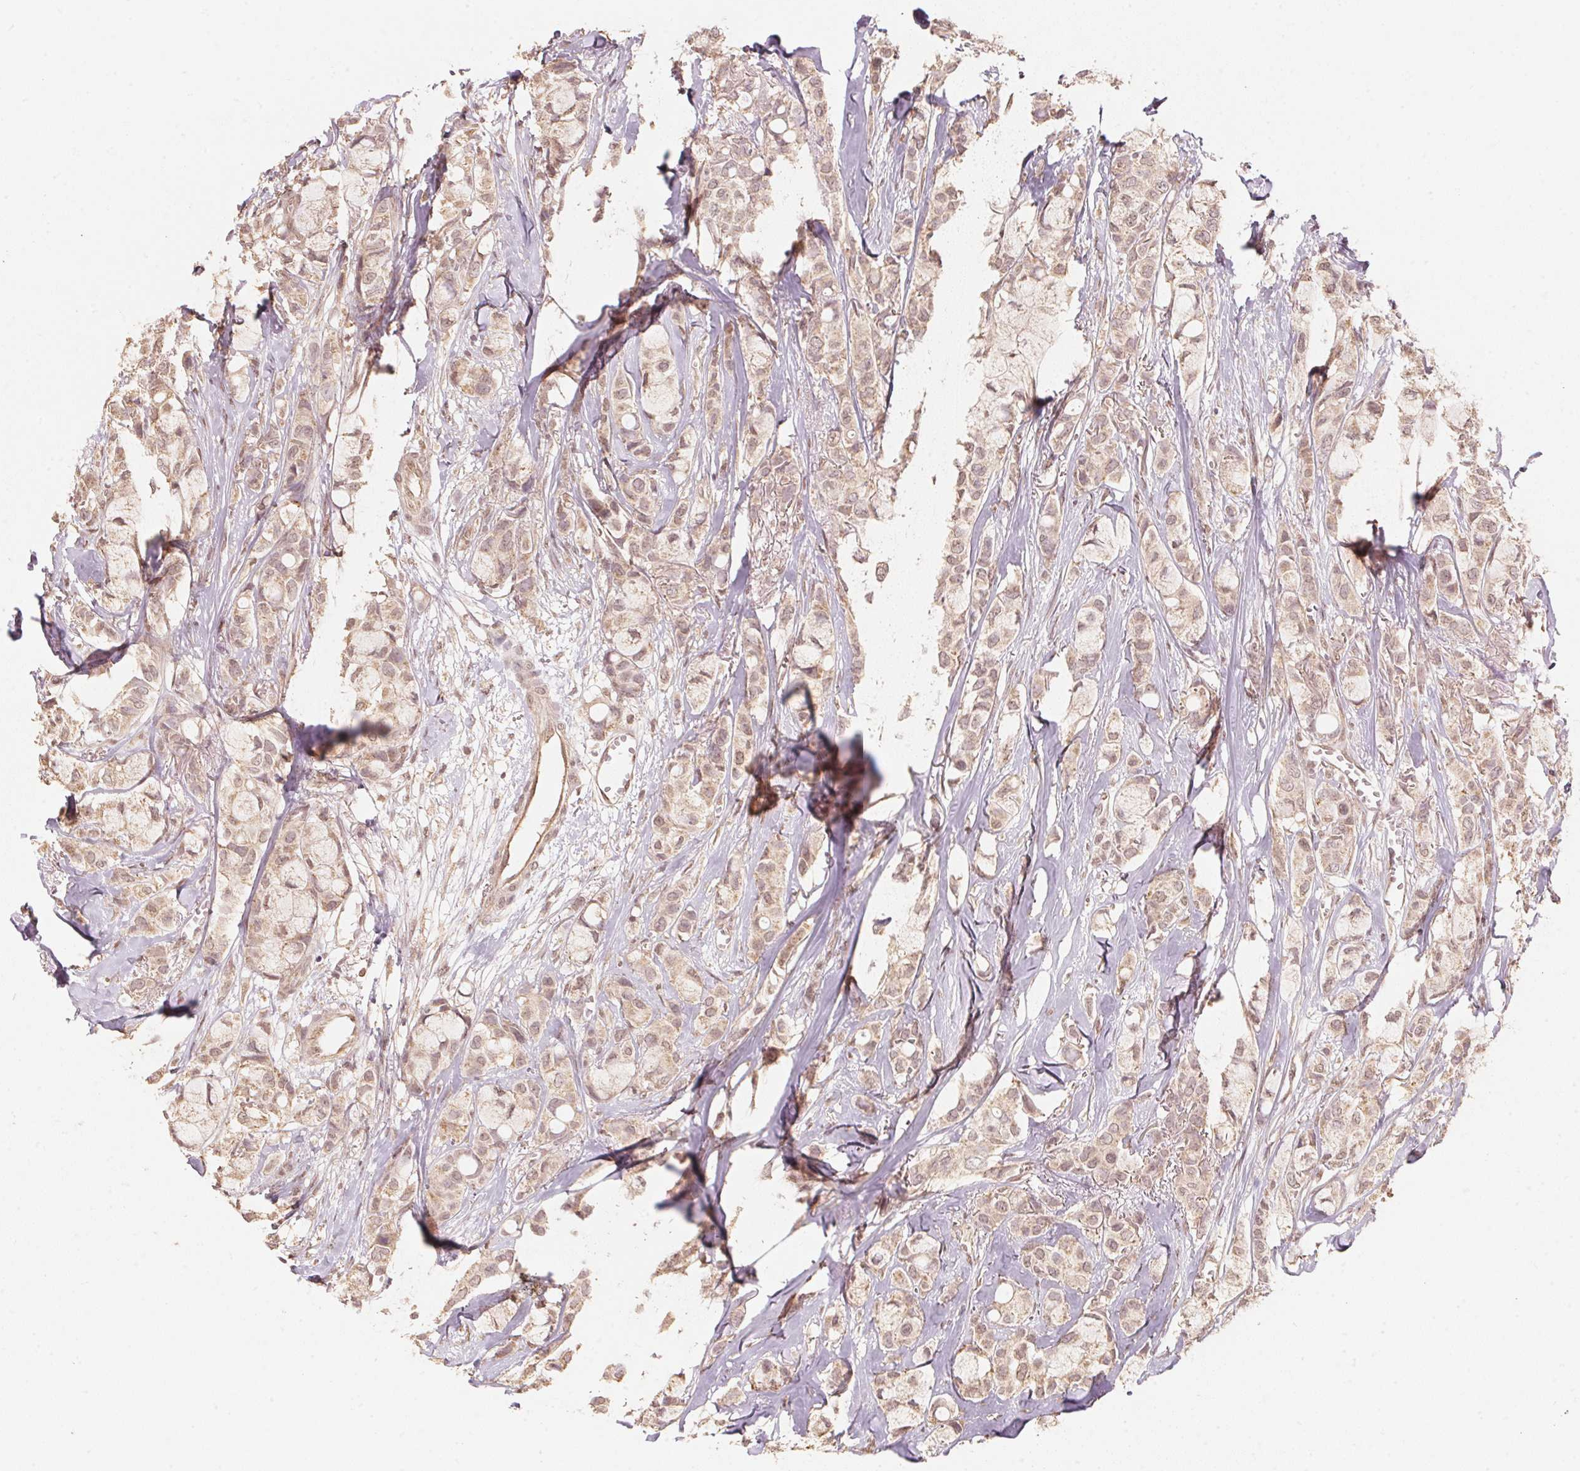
{"staining": {"intensity": "weak", "quantity": ">75%", "location": "cytoplasmic/membranous"}, "tissue": "breast cancer", "cell_type": "Tumor cells", "image_type": "cancer", "snomed": [{"axis": "morphology", "description": "Duct carcinoma"}, {"axis": "topography", "description": "Breast"}], "caption": "DAB (3,3'-diaminobenzidine) immunohistochemical staining of human invasive ductal carcinoma (breast) shows weak cytoplasmic/membranous protein expression in approximately >75% of tumor cells.", "gene": "C2orf73", "patient": {"sex": "female", "age": 85}}